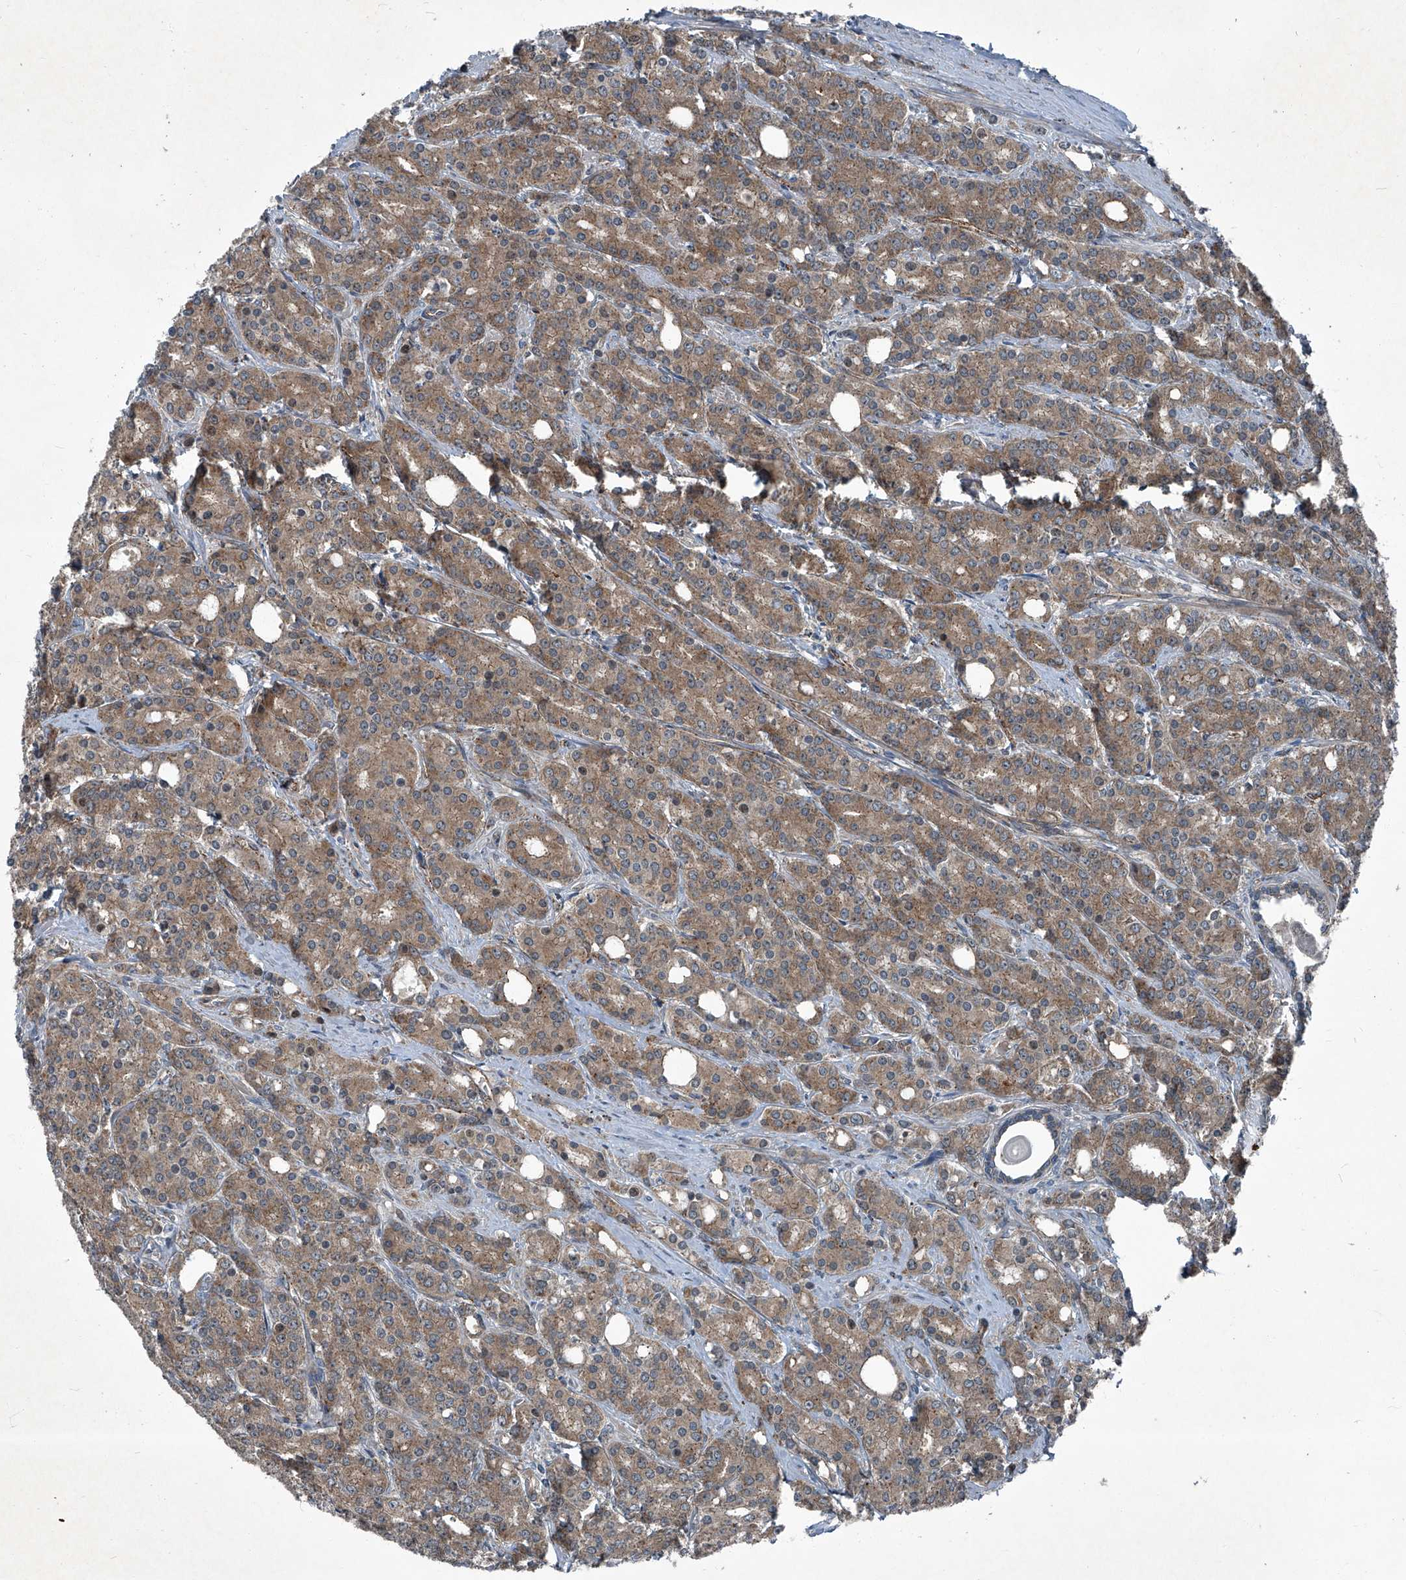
{"staining": {"intensity": "moderate", "quantity": ">75%", "location": "cytoplasmic/membranous"}, "tissue": "prostate cancer", "cell_type": "Tumor cells", "image_type": "cancer", "snomed": [{"axis": "morphology", "description": "Adenocarcinoma, High grade"}, {"axis": "topography", "description": "Prostate"}], "caption": "IHC photomicrograph of neoplastic tissue: prostate high-grade adenocarcinoma stained using immunohistochemistry displays medium levels of moderate protein expression localized specifically in the cytoplasmic/membranous of tumor cells, appearing as a cytoplasmic/membranous brown color.", "gene": "SENP2", "patient": {"sex": "male", "age": 62}}